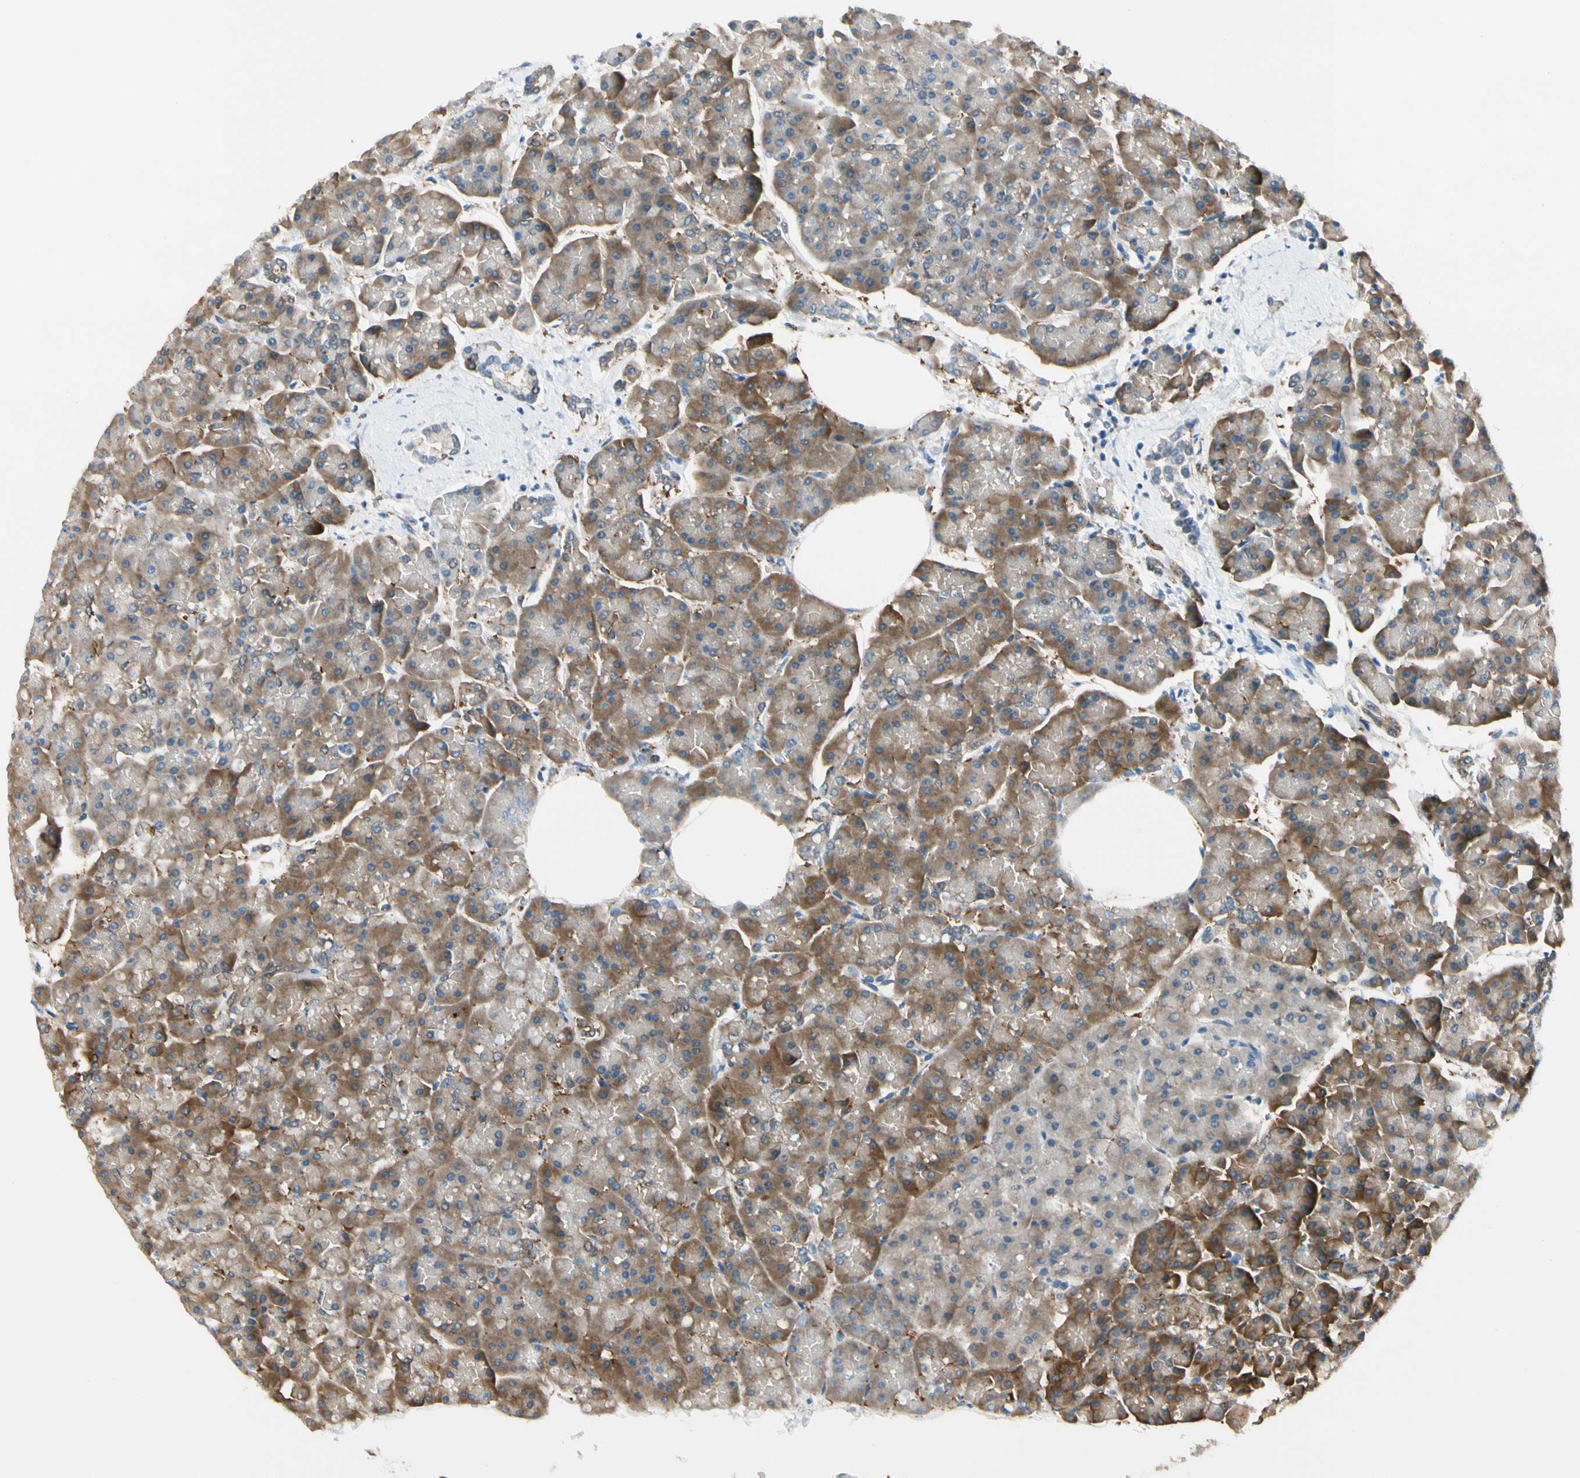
{"staining": {"intensity": "moderate", "quantity": ">75%", "location": "cytoplasmic/membranous"}, "tissue": "pancreas", "cell_type": "Exocrine glandular cells", "image_type": "normal", "snomed": [{"axis": "morphology", "description": "Normal tissue, NOS"}, {"axis": "topography", "description": "Pancreas"}], "caption": "About >75% of exocrine glandular cells in unremarkable human pancreas exhibit moderate cytoplasmic/membranous protein positivity as visualized by brown immunohistochemical staining.", "gene": "PEBP1", "patient": {"sex": "female", "age": 70}}